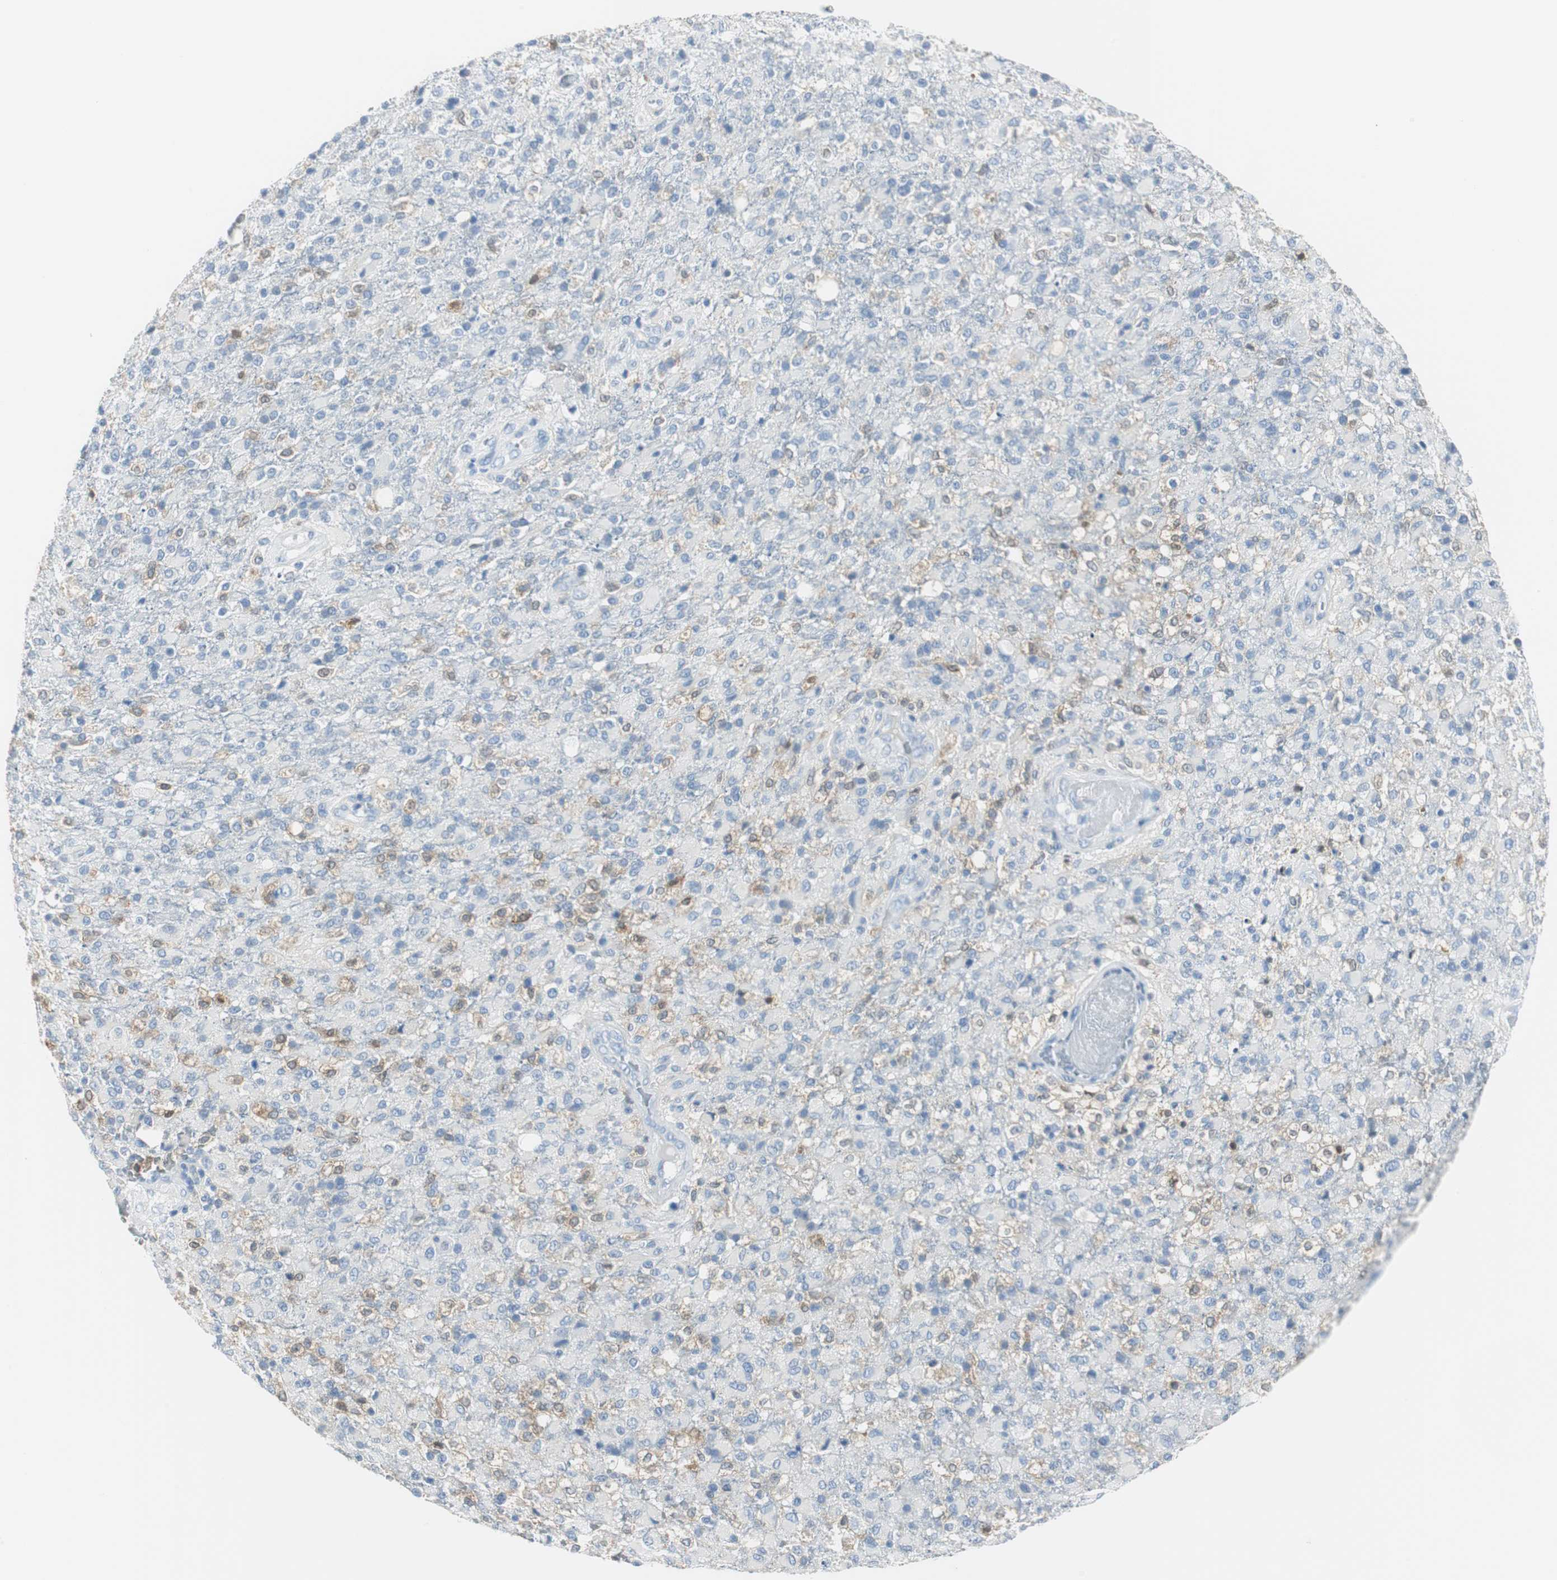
{"staining": {"intensity": "weak", "quantity": "25%-75%", "location": "cytoplasmic/membranous"}, "tissue": "glioma", "cell_type": "Tumor cells", "image_type": "cancer", "snomed": [{"axis": "morphology", "description": "Glioma, malignant, High grade"}, {"axis": "topography", "description": "Brain"}], "caption": "Glioma was stained to show a protein in brown. There is low levels of weak cytoplasmic/membranous staining in about 25%-75% of tumor cells.", "gene": "FBP1", "patient": {"sex": "male", "age": 71}}